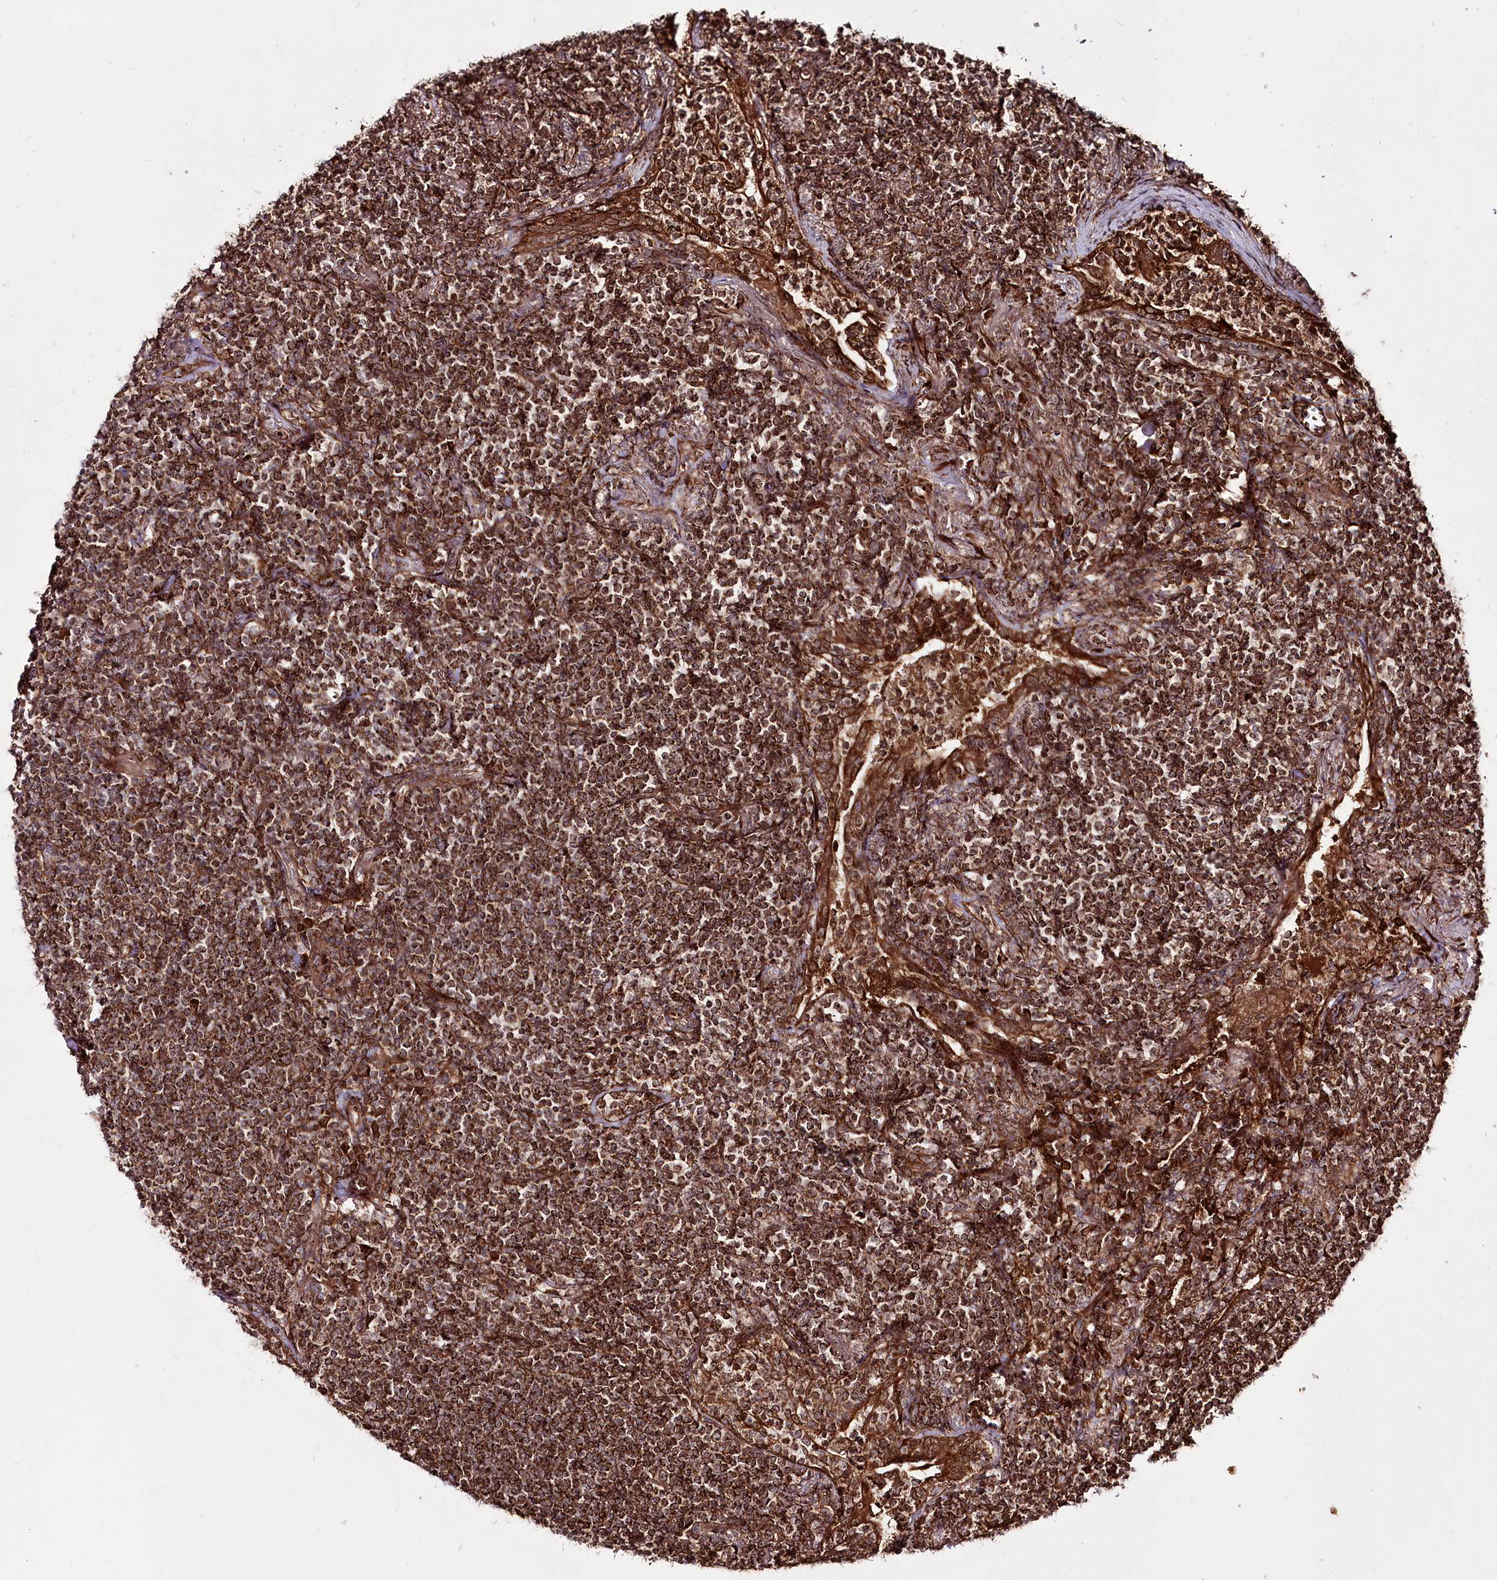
{"staining": {"intensity": "strong", "quantity": ">75%", "location": "cytoplasmic/membranous"}, "tissue": "lymphoma", "cell_type": "Tumor cells", "image_type": "cancer", "snomed": [{"axis": "morphology", "description": "Malignant lymphoma, non-Hodgkin's type, Low grade"}, {"axis": "topography", "description": "Lung"}], "caption": "A high-resolution micrograph shows immunohistochemistry (IHC) staining of low-grade malignant lymphoma, non-Hodgkin's type, which exhibits strong cytoplasmic/membranous positivity in approximately >75% of tumor cells.", "gene": "REXO2", "patient": {"sex": "female", "age": 71}}